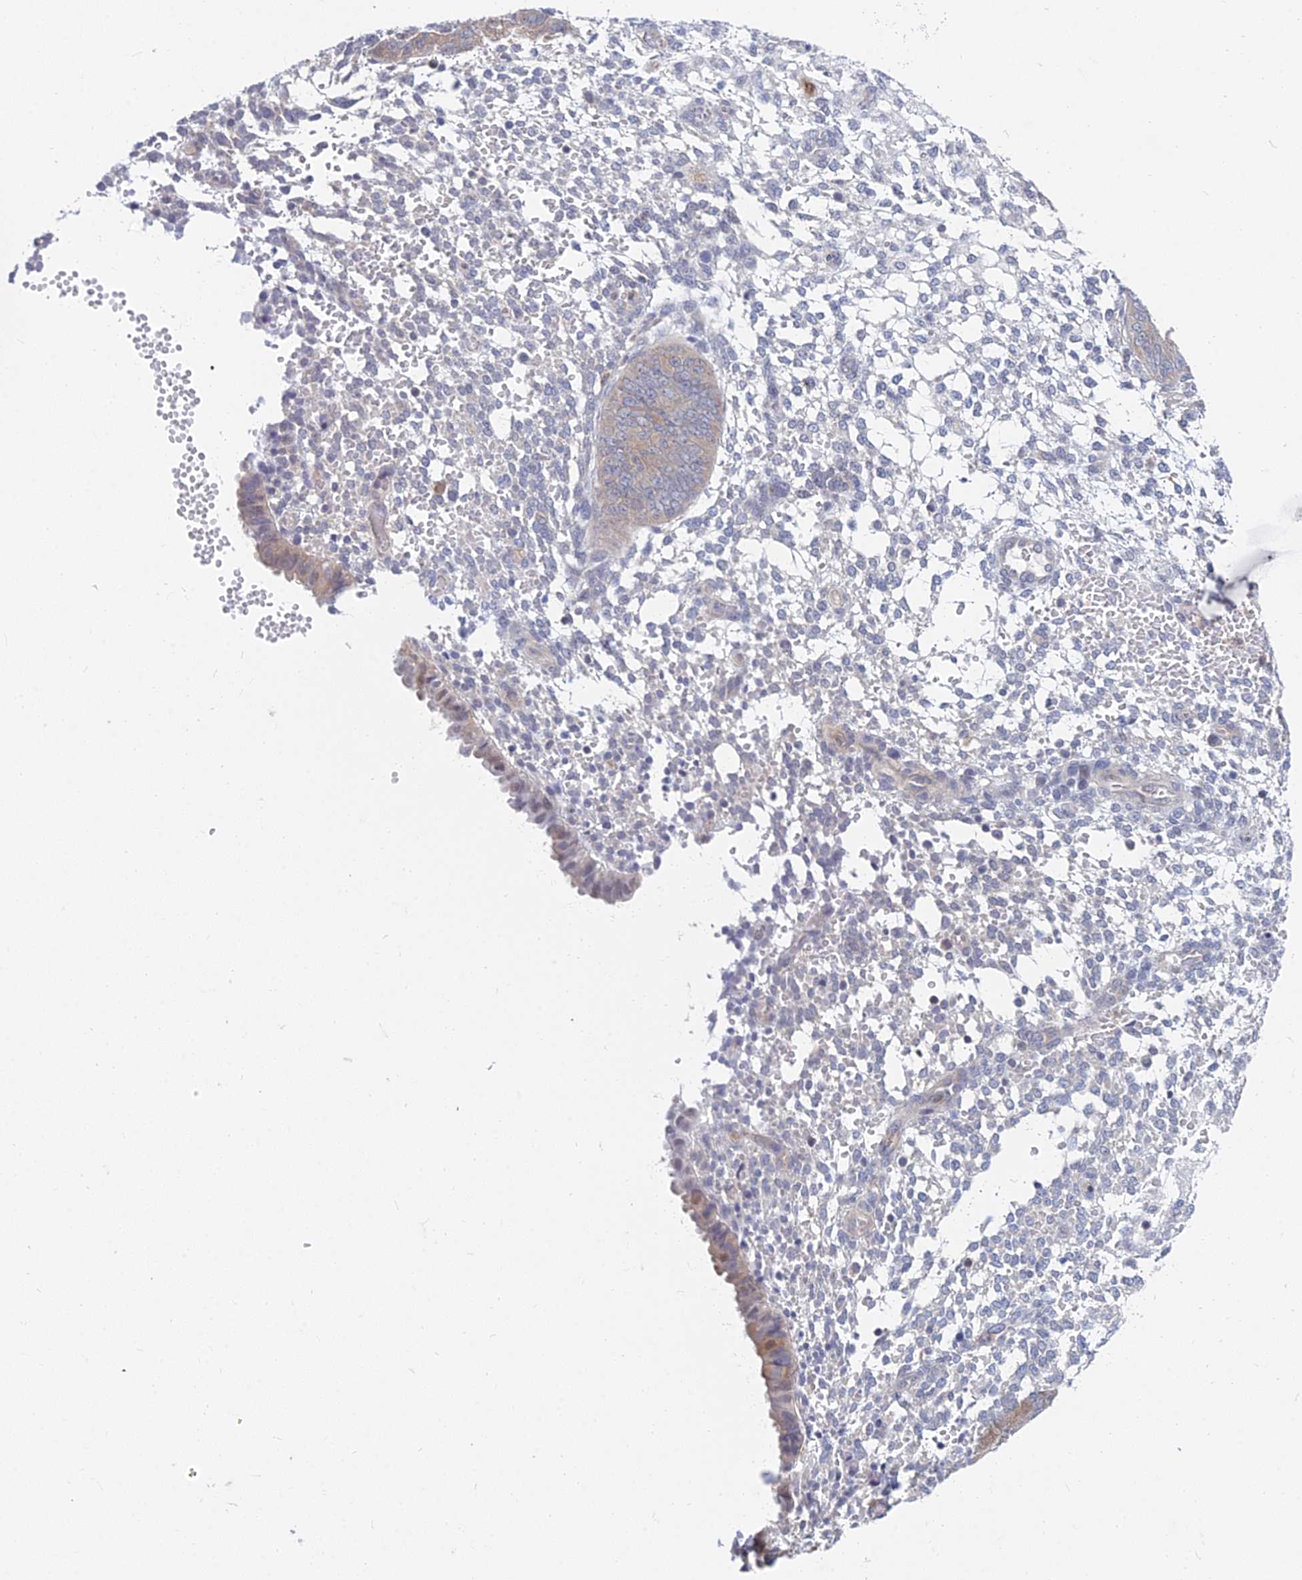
{"staining": {"intensity": "negative", "quantity": "none", "location": "none"}, "tissue": "endometrium", "cell_type": "Cells in endometrial stroma", "image_type": "normal", "snomed": [{"axis": "morphology", "description": "Normal tissue, NOS"}, {"axis": "topography", "description": "Endometrium"}], "caption": "Endometrium was stained to show a protein in brown. There is no significant positivity in cells in endometrial stroma. The staining is performed using DAB (3,3'-diaminobenzidine) brown chromogen with nuclei counter-stained in using hematoxylin.", "gene": "B3GALT4", "patient": {"sex": "female", "age": 49}}